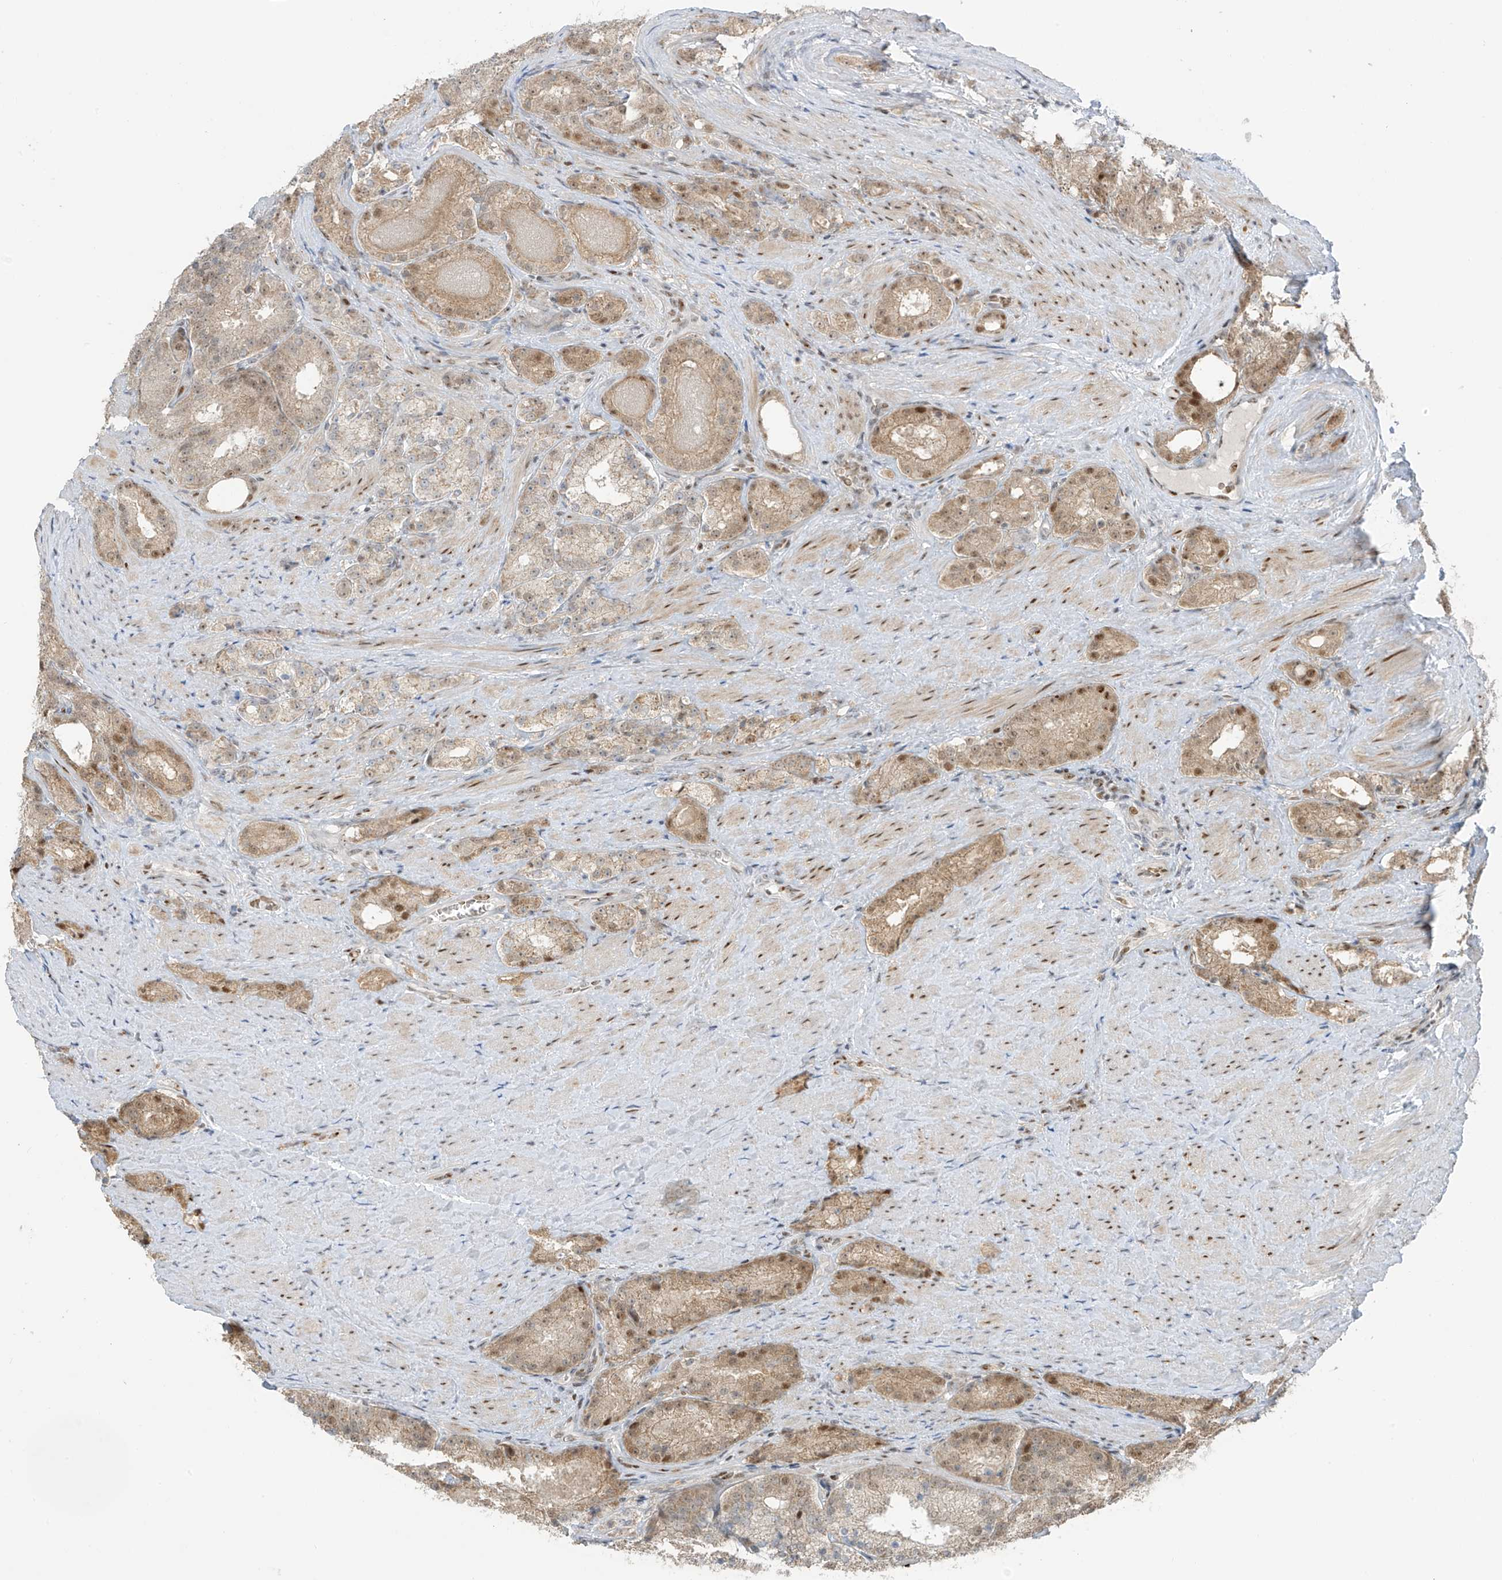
{"staining": {"intensity": "moderate", "quantity": ">75%", "location": "cytoplasmic/membranous,nuclear"}, "tissue": "prostate cancer", "cell_type": "Tumor cells", "image_type": "cancer", "snomed": [{"axis": "morphology", "description": "Adenocarcinoma, High grade"}, {"axis": "topography", "description": "Prostate"}], "caption": "A brown stain labels moderate cytoplasmic/membranous and nuclear positivity of a protein in high-grade adenocarcinoma (prostate) tumor cells. (Brightfield microscopy of DAB IHC at high magnification).", "gene": "ZCWPW2", "patient": {"sex": "male", "age": 60}}